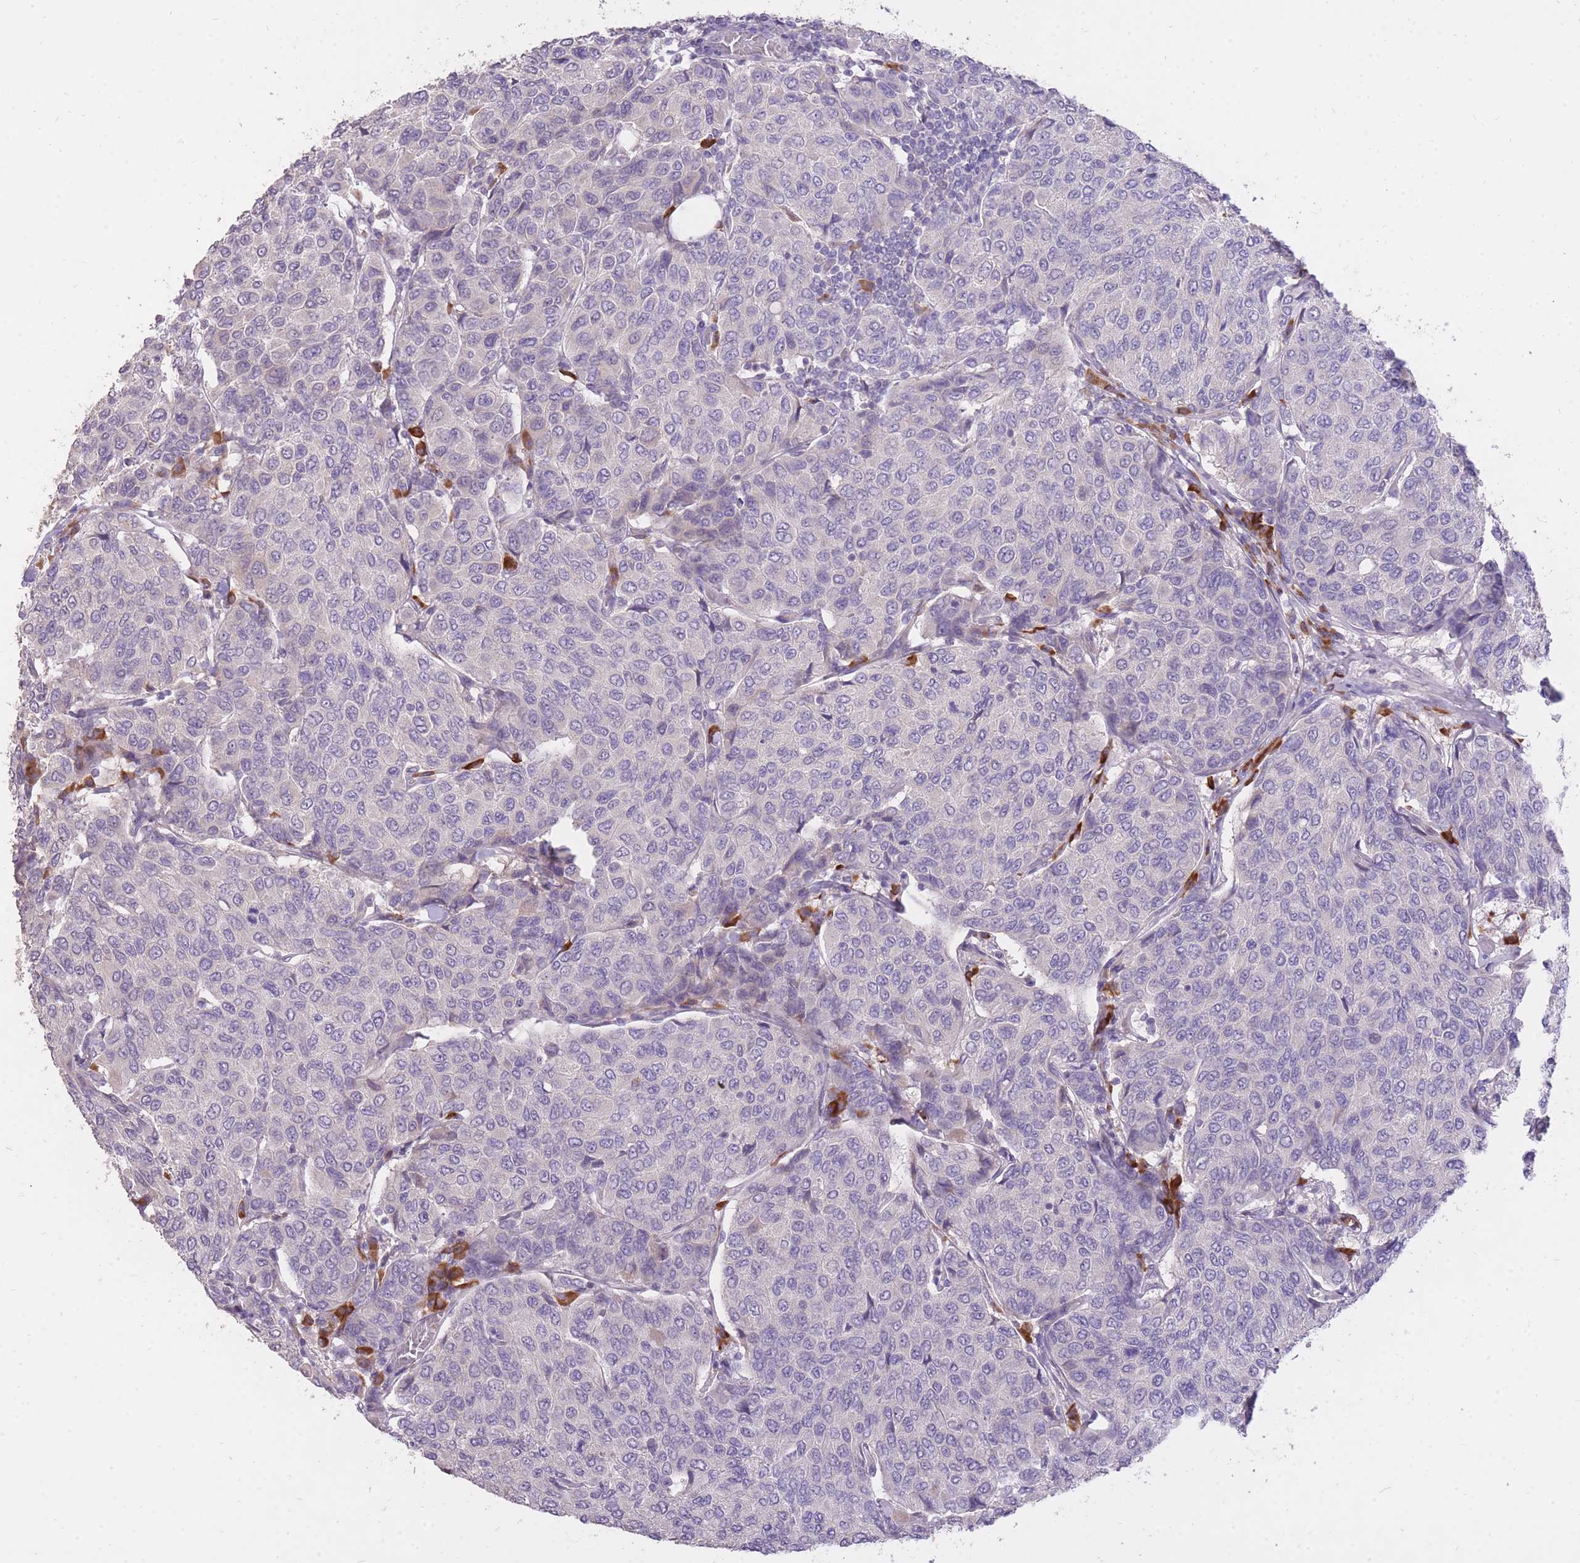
{"staining": {"intensity": "negative", "quantity": "none", "location": "none"}, "tissue": "breast cancer", "cell_type": "Tumor cells", "image_type": "cancer", "snomed": [{"axis": "morphology", "description": "Duct carcinoma"}, {"axis": "topography", "description": "Breast"}], "caption": "Immunohistochemical staining of breast cancer demonstrates no significant staining in tumor cells.", "gene": "FRG2C", "patient": {"sex": "female", "age": 55}}